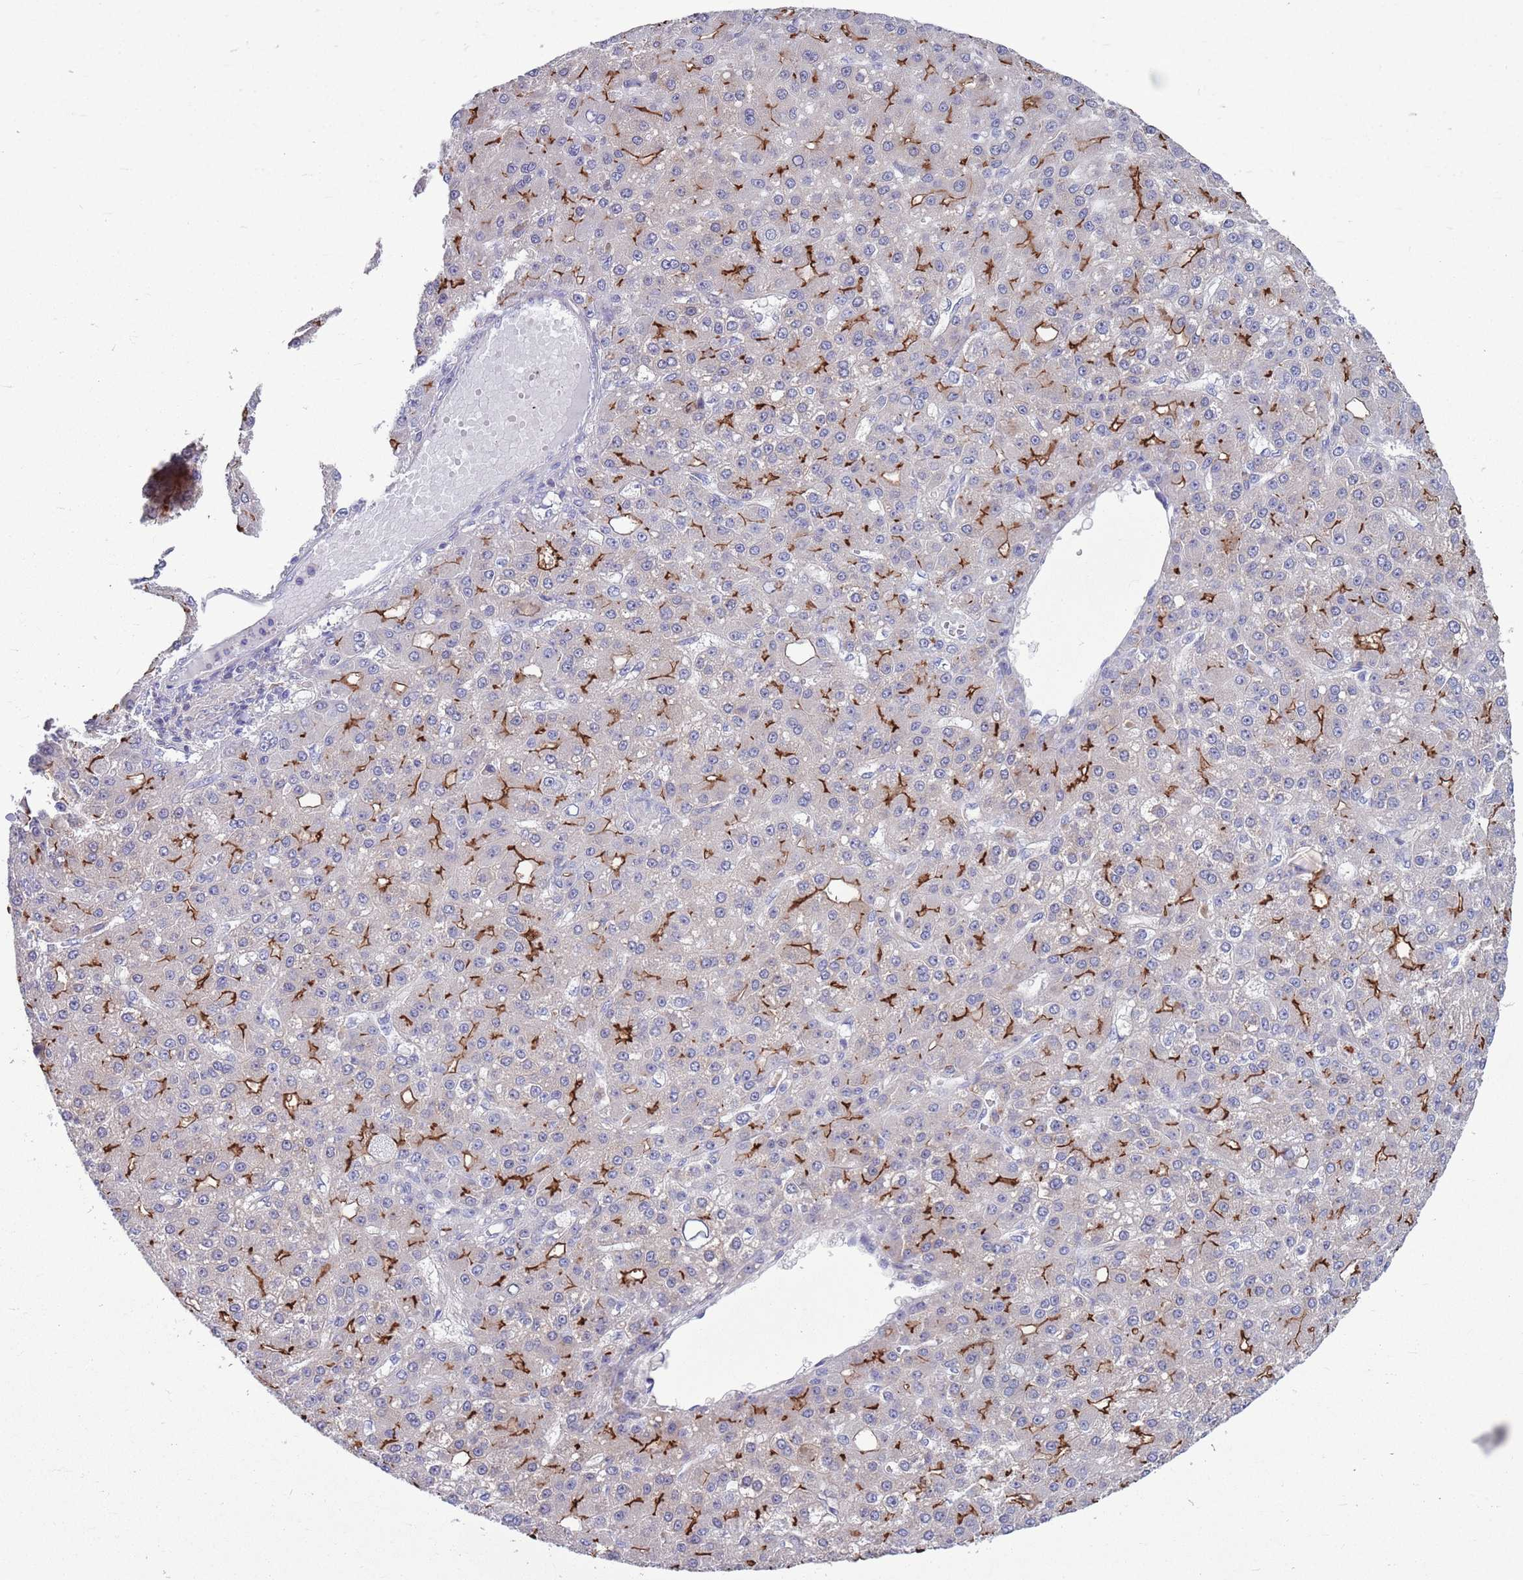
{"staining": {"intensity": "strong", "quantity": "25%-75%", "location": "cytoplasmic/membranous"}, "tissue": "liver cancer", "cell_type": "Tumor cells", "image_type": "cancer", "snomed": [{"axis": "morphology", "description": "Carcinoma, Hepatocellular, NOS"}, {"axis": "topography", "description": "Liver"}], "caption": "Strong cytoplasmic/membranous expression is identified in about 25%-75% of tumor cells in hepatocellular carcinoma (liver).", "gene": "KLHL29", "patient": {"sex": "male", "age": 67}}